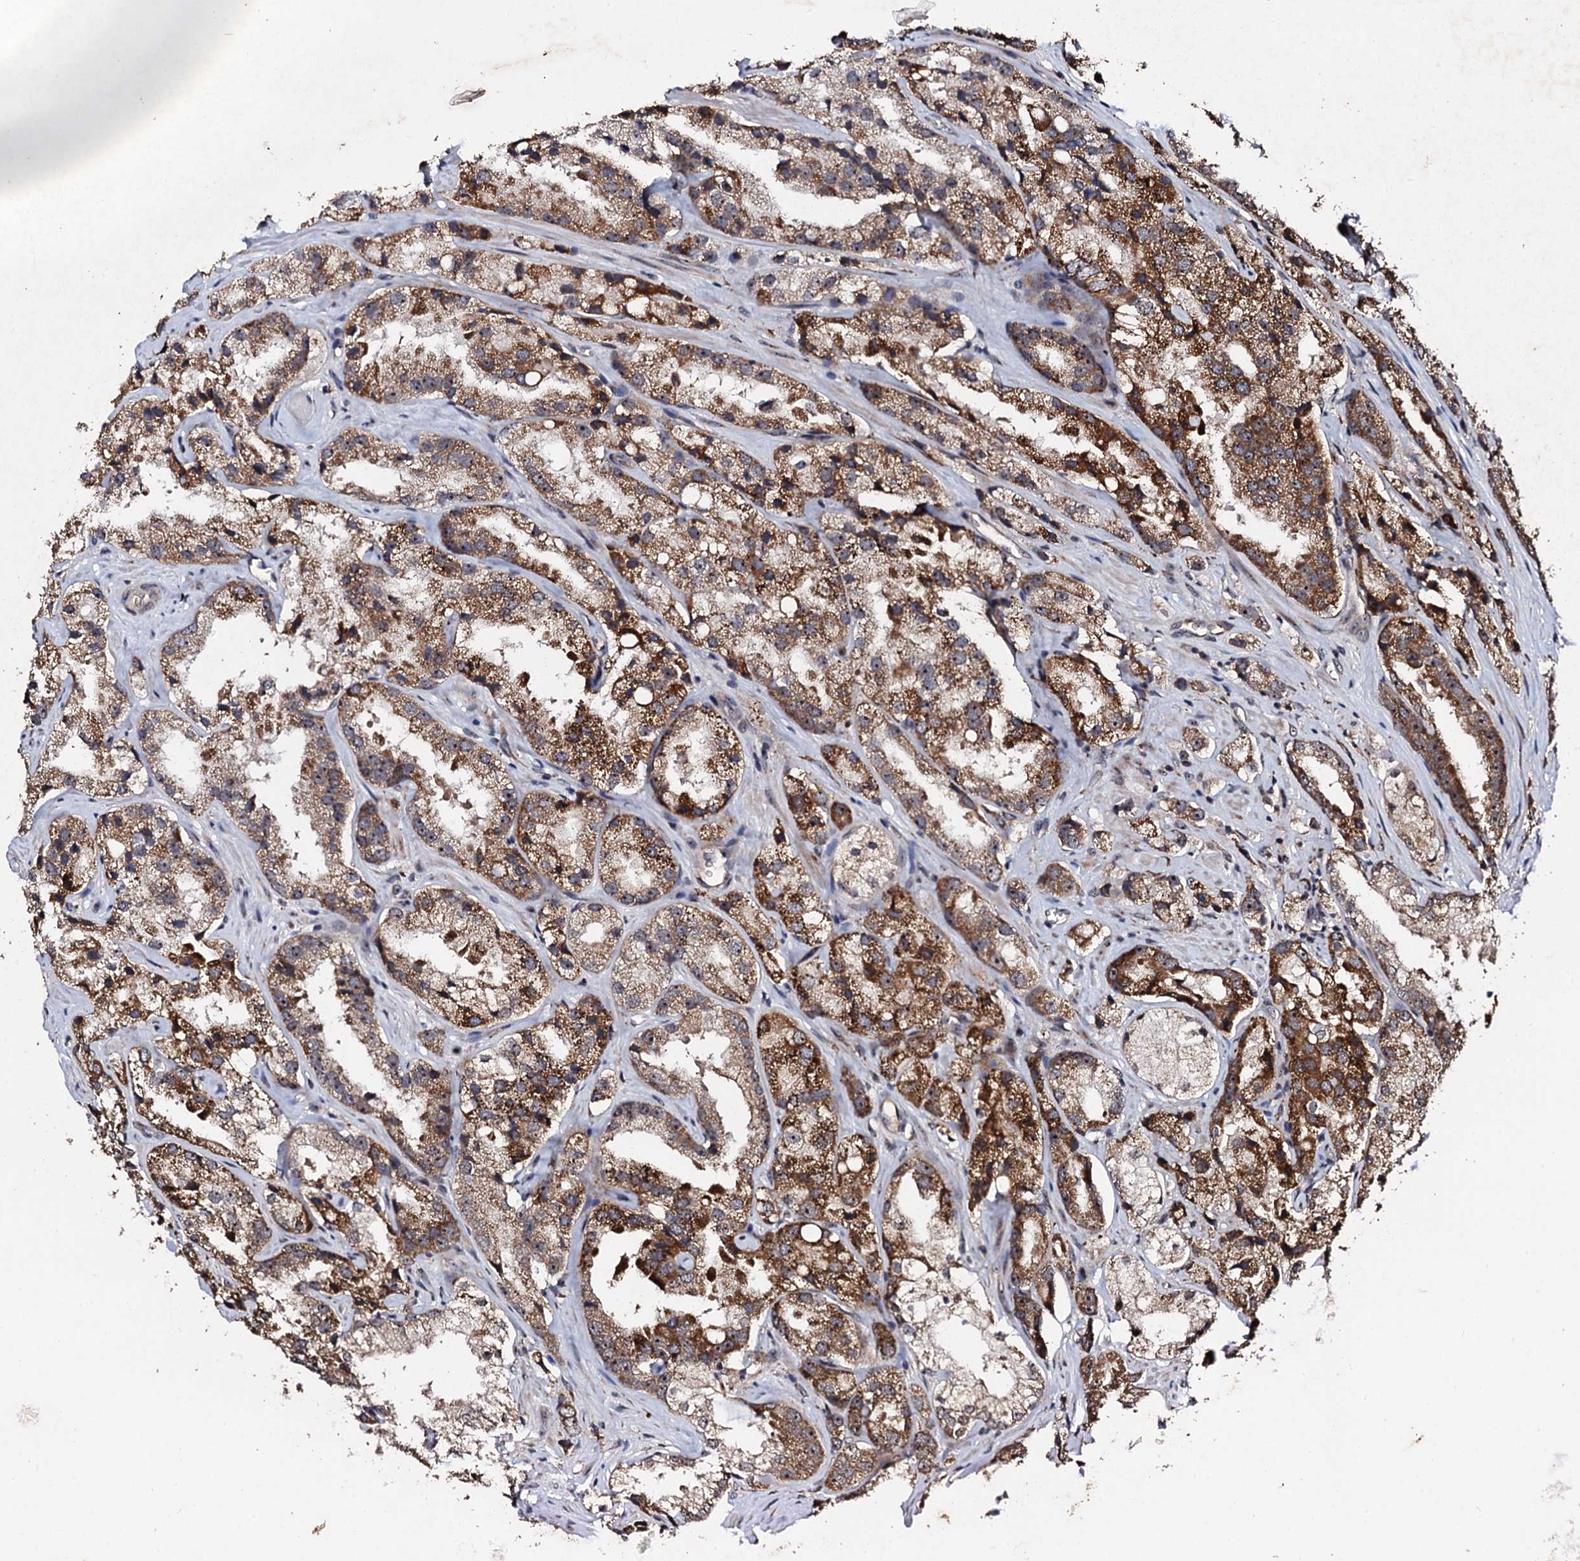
{"staining": {"intensity": "moderate", "quantity": ">75%", "location": "cytoplasmic/membranous,nuclear"}, "tissue": "prostate cancer", "cell_type": "Tumor cells", "image_type": "cancer", "snomed": [{"axis": "morphology", "description": "Adenocarcinoma, High grade"}, {"axis": "topography", "description": "Prostate"}], "caption": "Tumor cells exhibit medium levels of moderate cytoplasmic/membranous and nuclear positivity in about >75% of cells in prostate adenocarcinoma (high-grade).", "gene": "FAM111A", "patient": {"sex": "male", "age": 66}}